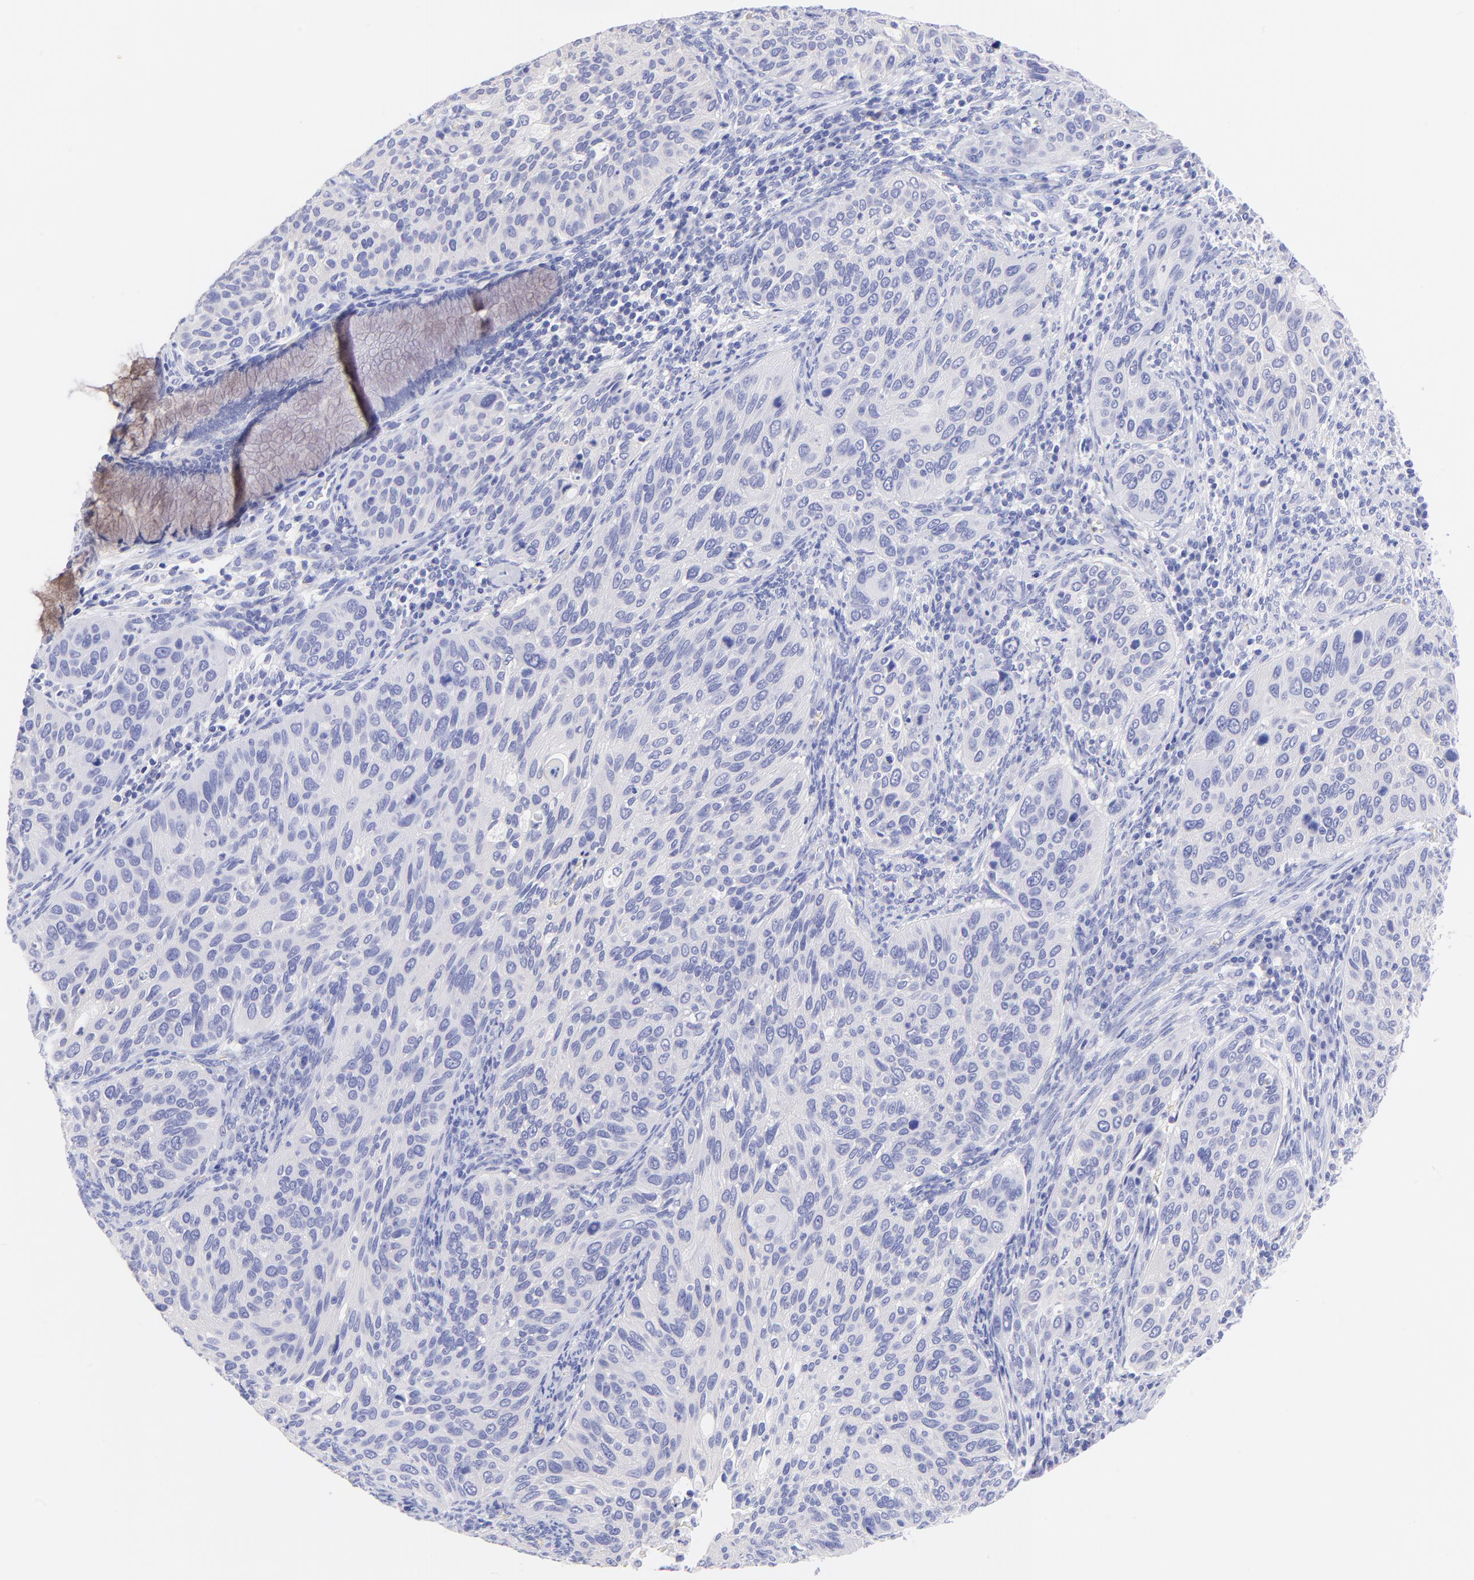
{"staining": {"intensity": "negative", "quantity": "none", "location": "none"}, "tissue": "cervical cancer", "cell_type": "Tumor cells", "image_type": "cancer", "snomed": [{"axis": "morphology", "description": "Squamous cell carcinoma, NOS"}, {"axis": "topography", "description": "Cervix"}], "caption": "Immunohistochemistry (IHC) image of human squamous cell carcinoma (cervical) stained for a protein (brown), which reveals no staining in tumor cells.", "gene": "FRMPD3", "patient": {"sex": "female", "age": 57}}